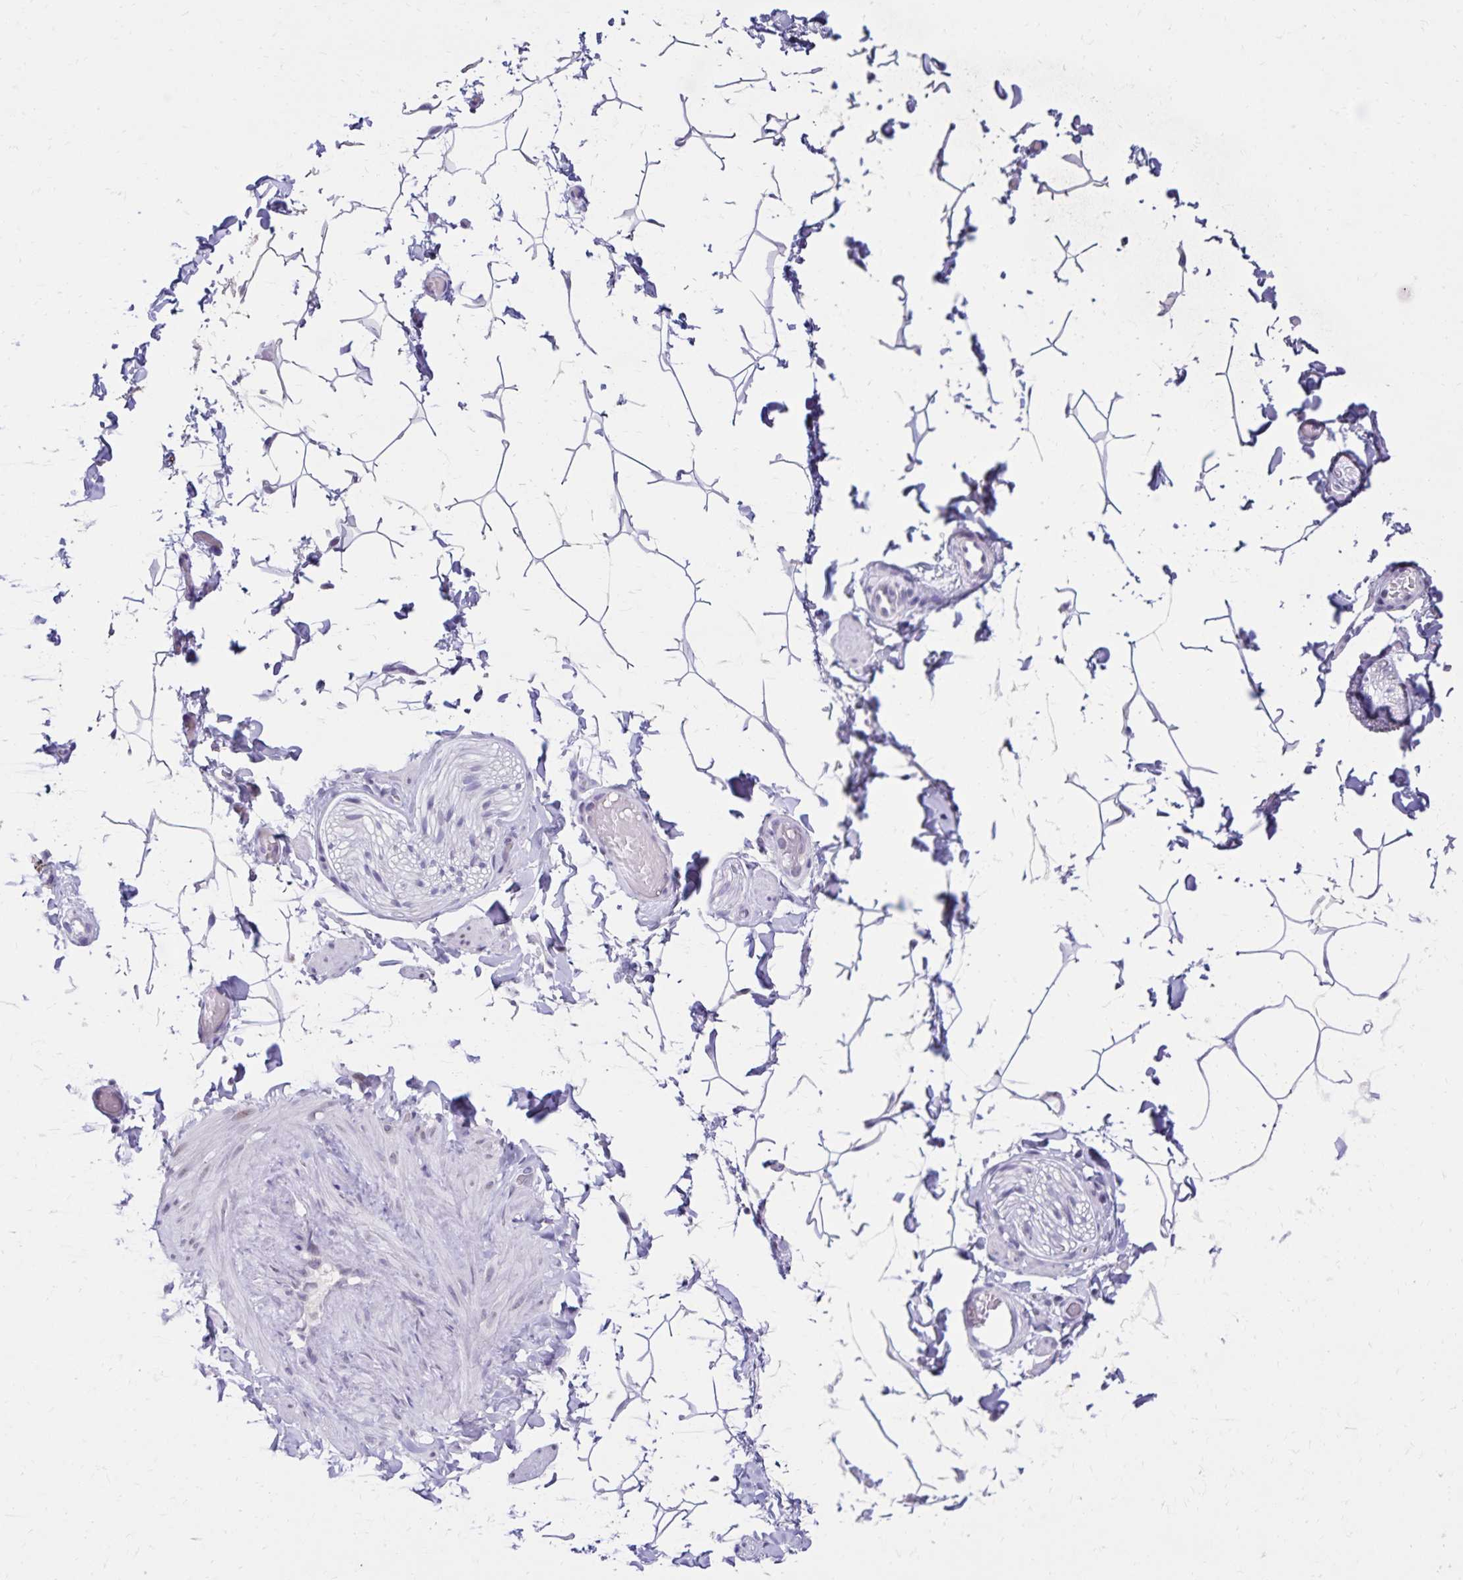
{"staining": {"intensity": "negative", "quantity": "none", "location": "none"}, "tissue": "adipose tissue", "cell_type": "Adipocytes", "image_type": "normal", "snomed": [{"axis": "morphology", "description": "Normal tissue, NOS"}, {"axis": "topography", "description": "Epididymis"}, {"axis": "topography", "description": "Peripheral nerve tissue"}], "caption": "There is no significant staining in adipocytes of adipose tissue. (Stains: DAB (3,3'-diaminobenzidine) immunohistochemistry (IHC) with hematoxylin counter stain, Microscopy: brightfield microscopy at high magnification).", "gene": "FAM166C", "patient": {"sex": "male", "age": 32}}